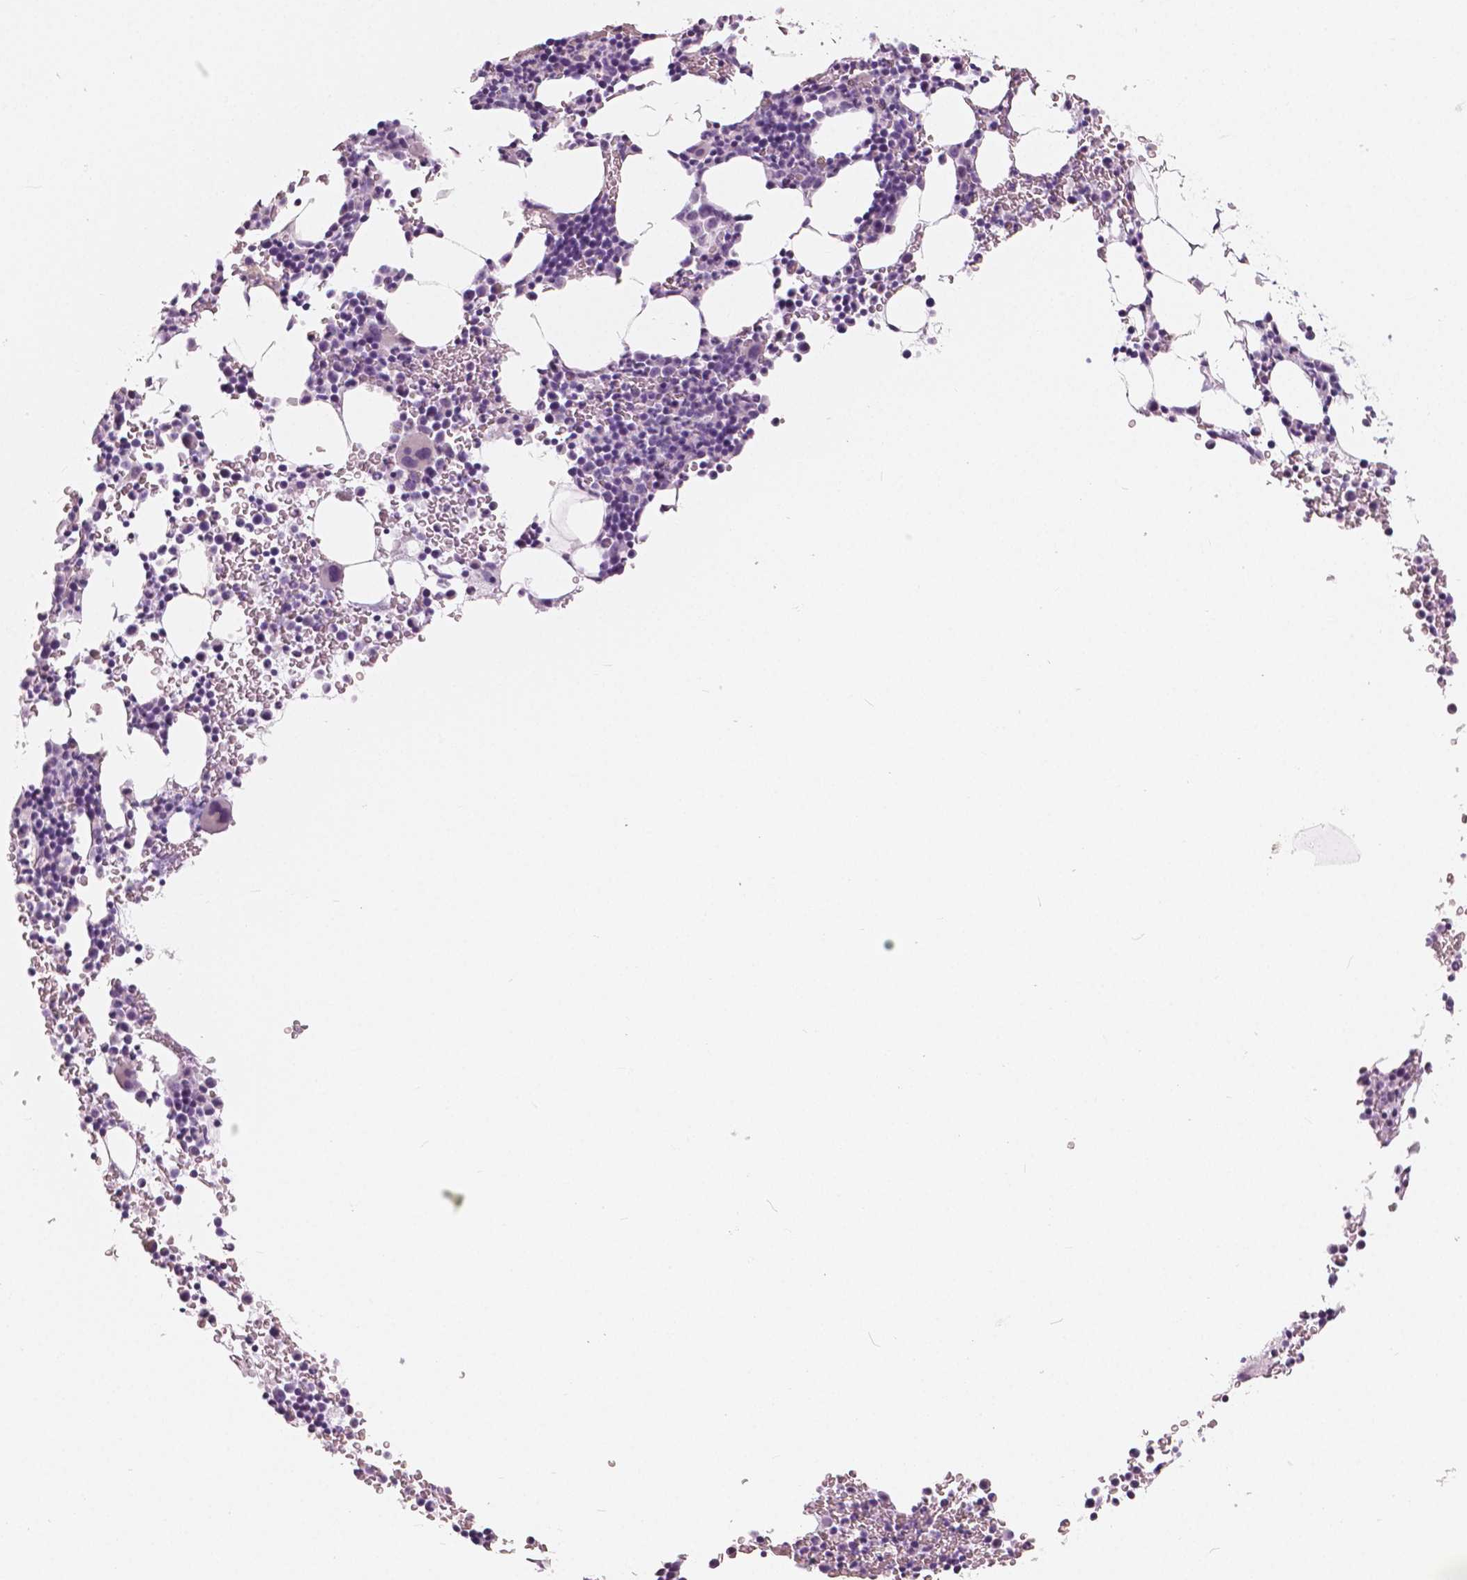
{"staining": {"intensity": "negative", "quantity": "none", "location": "none"}, "tissue": "bone marrow", "cell_type": "Hematopoietic cells", "image_type": "normal", "snomed": [{"axis": "morphology", "description": "Normal tissue, NOS"}, {"axis": "topography", "description": "Bone marrow"}], "caption": "DAB immunohistochemical staining of benign human bone marrow exhibits no significant expression in hematopoietic cells. (Immunohistochemistry, brightfield microscopy, high magnification).", "gene": "A4GNT", "patient": {"sex": "male", "age": 58}}